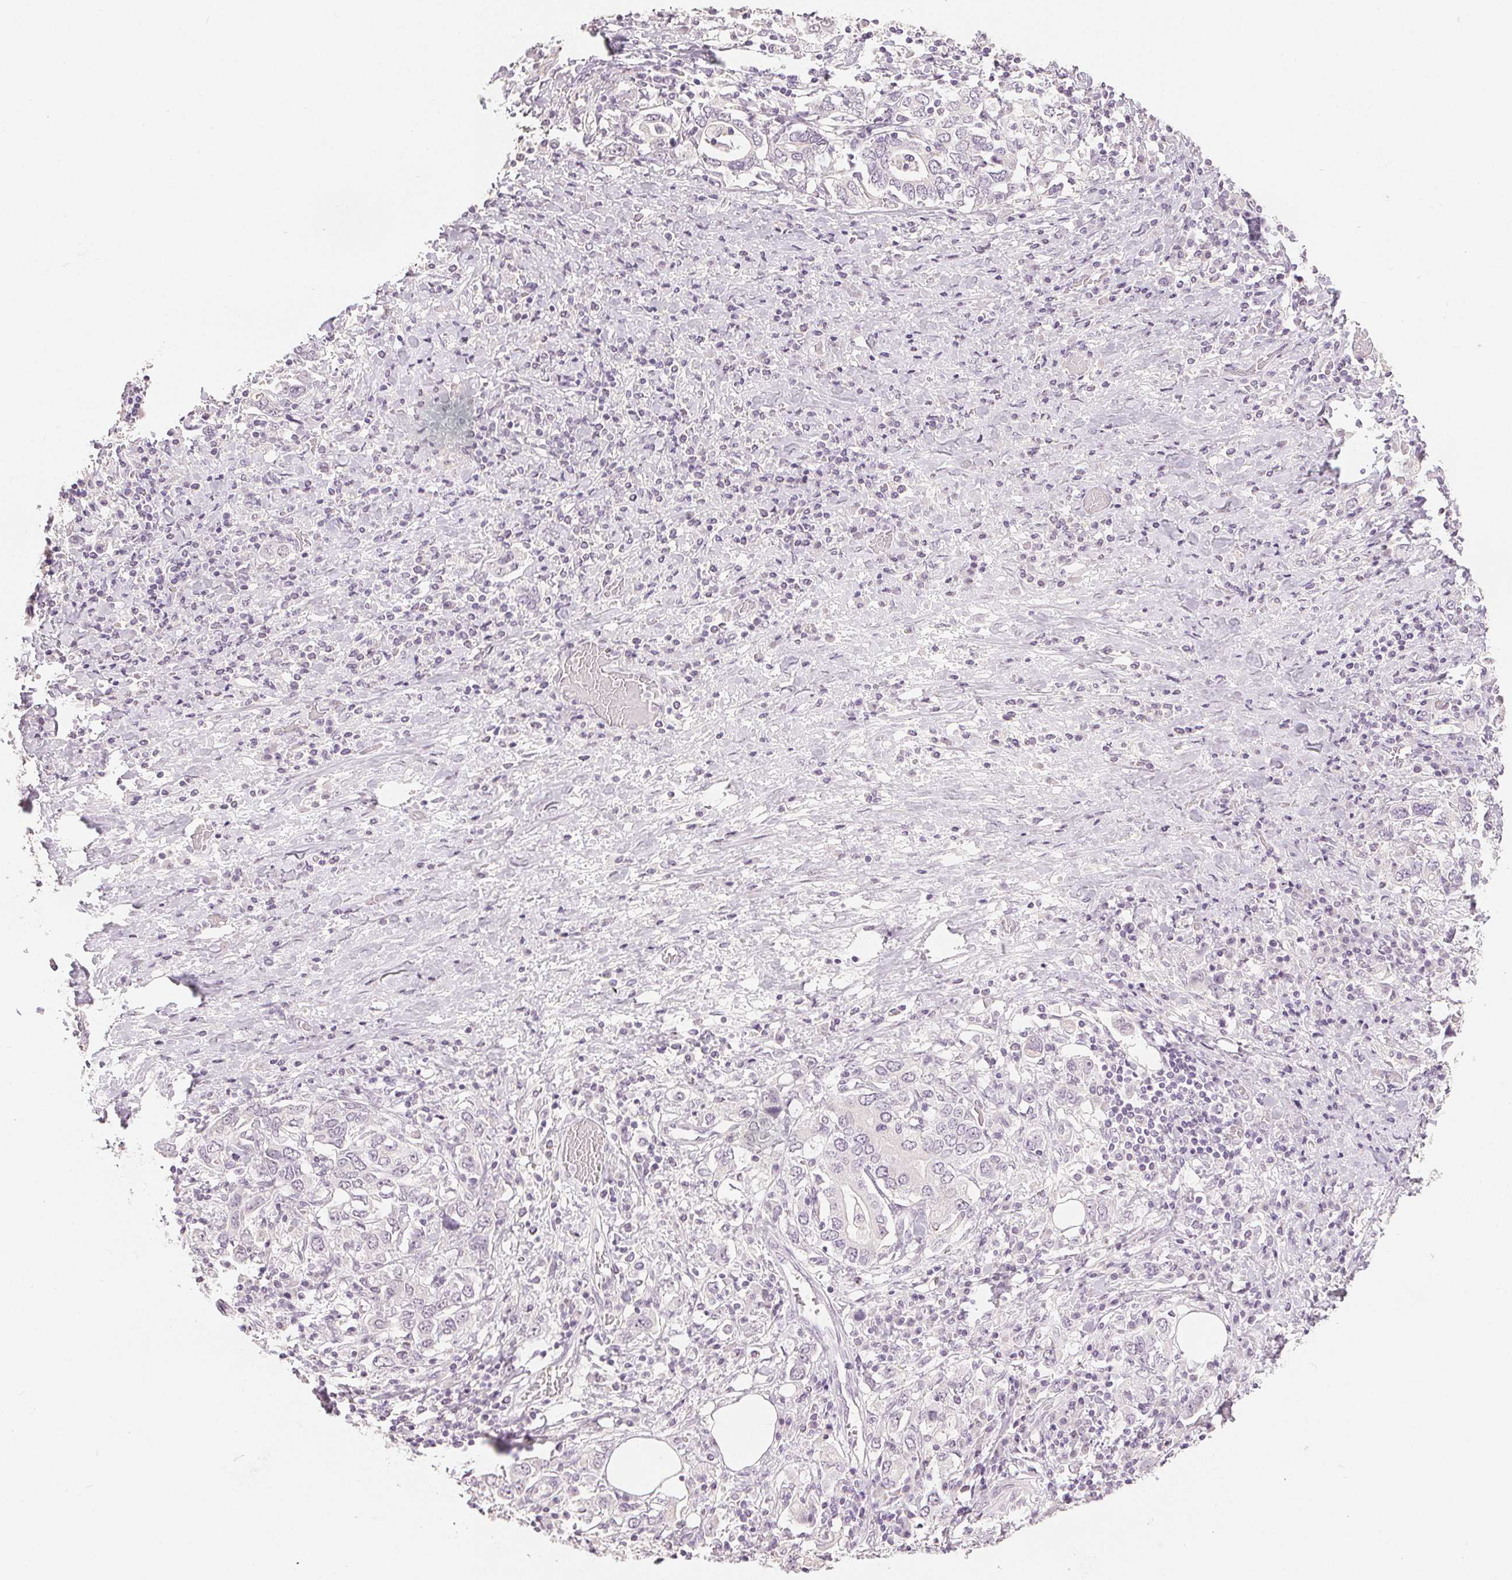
{"staining": {"intensity": "negative", "quantity": "none", "location": "none"}, "tissue": "stomach cancer", "cell_type": "Tumor cells", "image_type": "cancer", "snomed": [{"axis": "morphology", "description": "Adenocarcinoma, NOS"}, {"axis": "topography", "description": "Stomach, upper"}, {"axis": "topography", "description": "Stomach"}], "caption": "This is a micrograph of immunohistochemistry (IHC) staining of stomach cancer, which shows no expression in tumor cells.", "gene": "SLC27A5", "patient": {"sex": "male", "age": 62}}